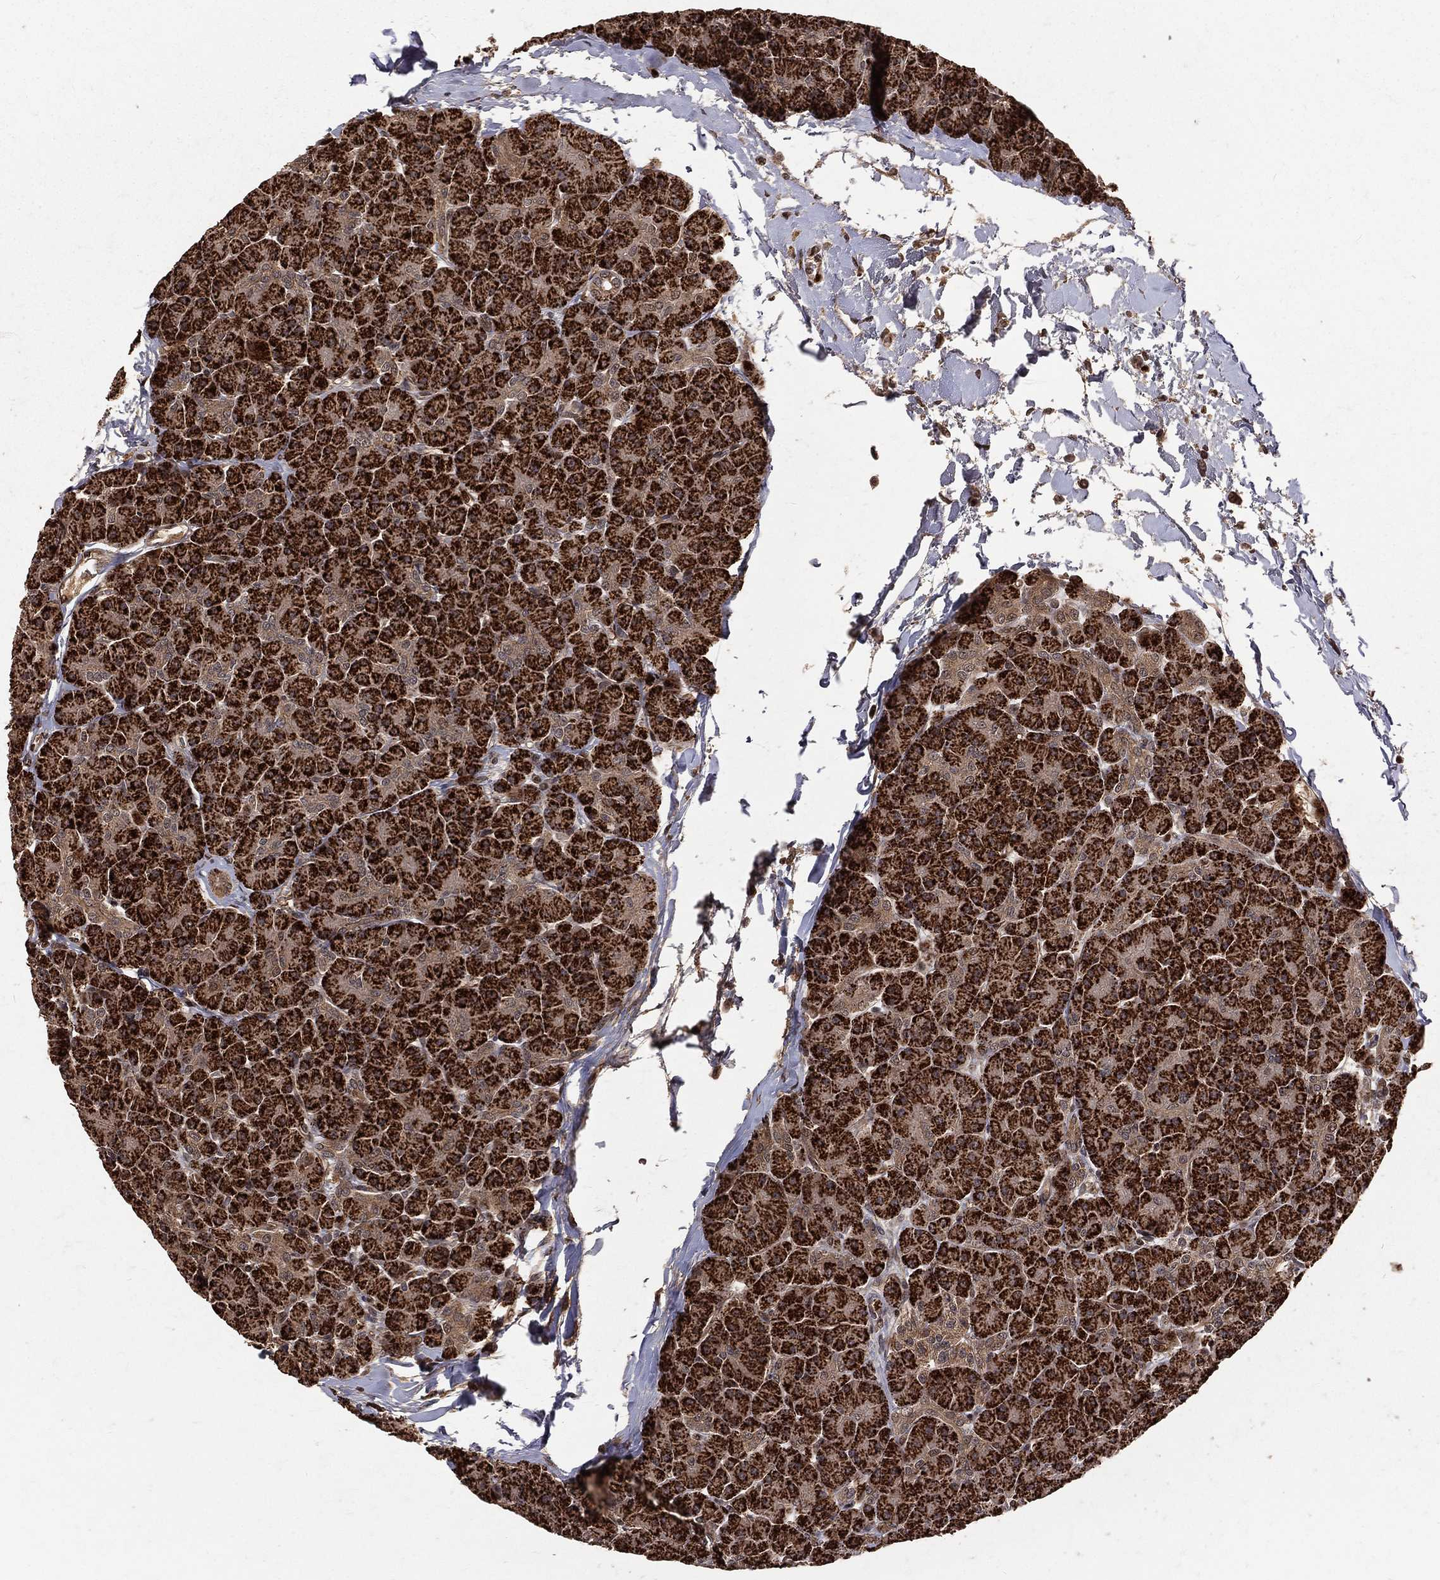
{"staining": {"intensity": "strong", "quantity": ">75%", "location": "cytoplasmic/membranous"}, "tissue": "pancreas", "cell_type": "Exocrine glandular cells", "image_type": "normal", "snomed": [{"axis": "morphology", "description": "Normal tissue, NOS"}, {"axis": "topography", "description": "Pancreas"}], "caption": "Protein staining by immunohistochemistry shows strong cytoplasmic/membranous expression in about >75% of exocrine glandular cells in benign pancreas.", "gene": "MAPK1", "patient": {"sex": "female", "age": 44}}